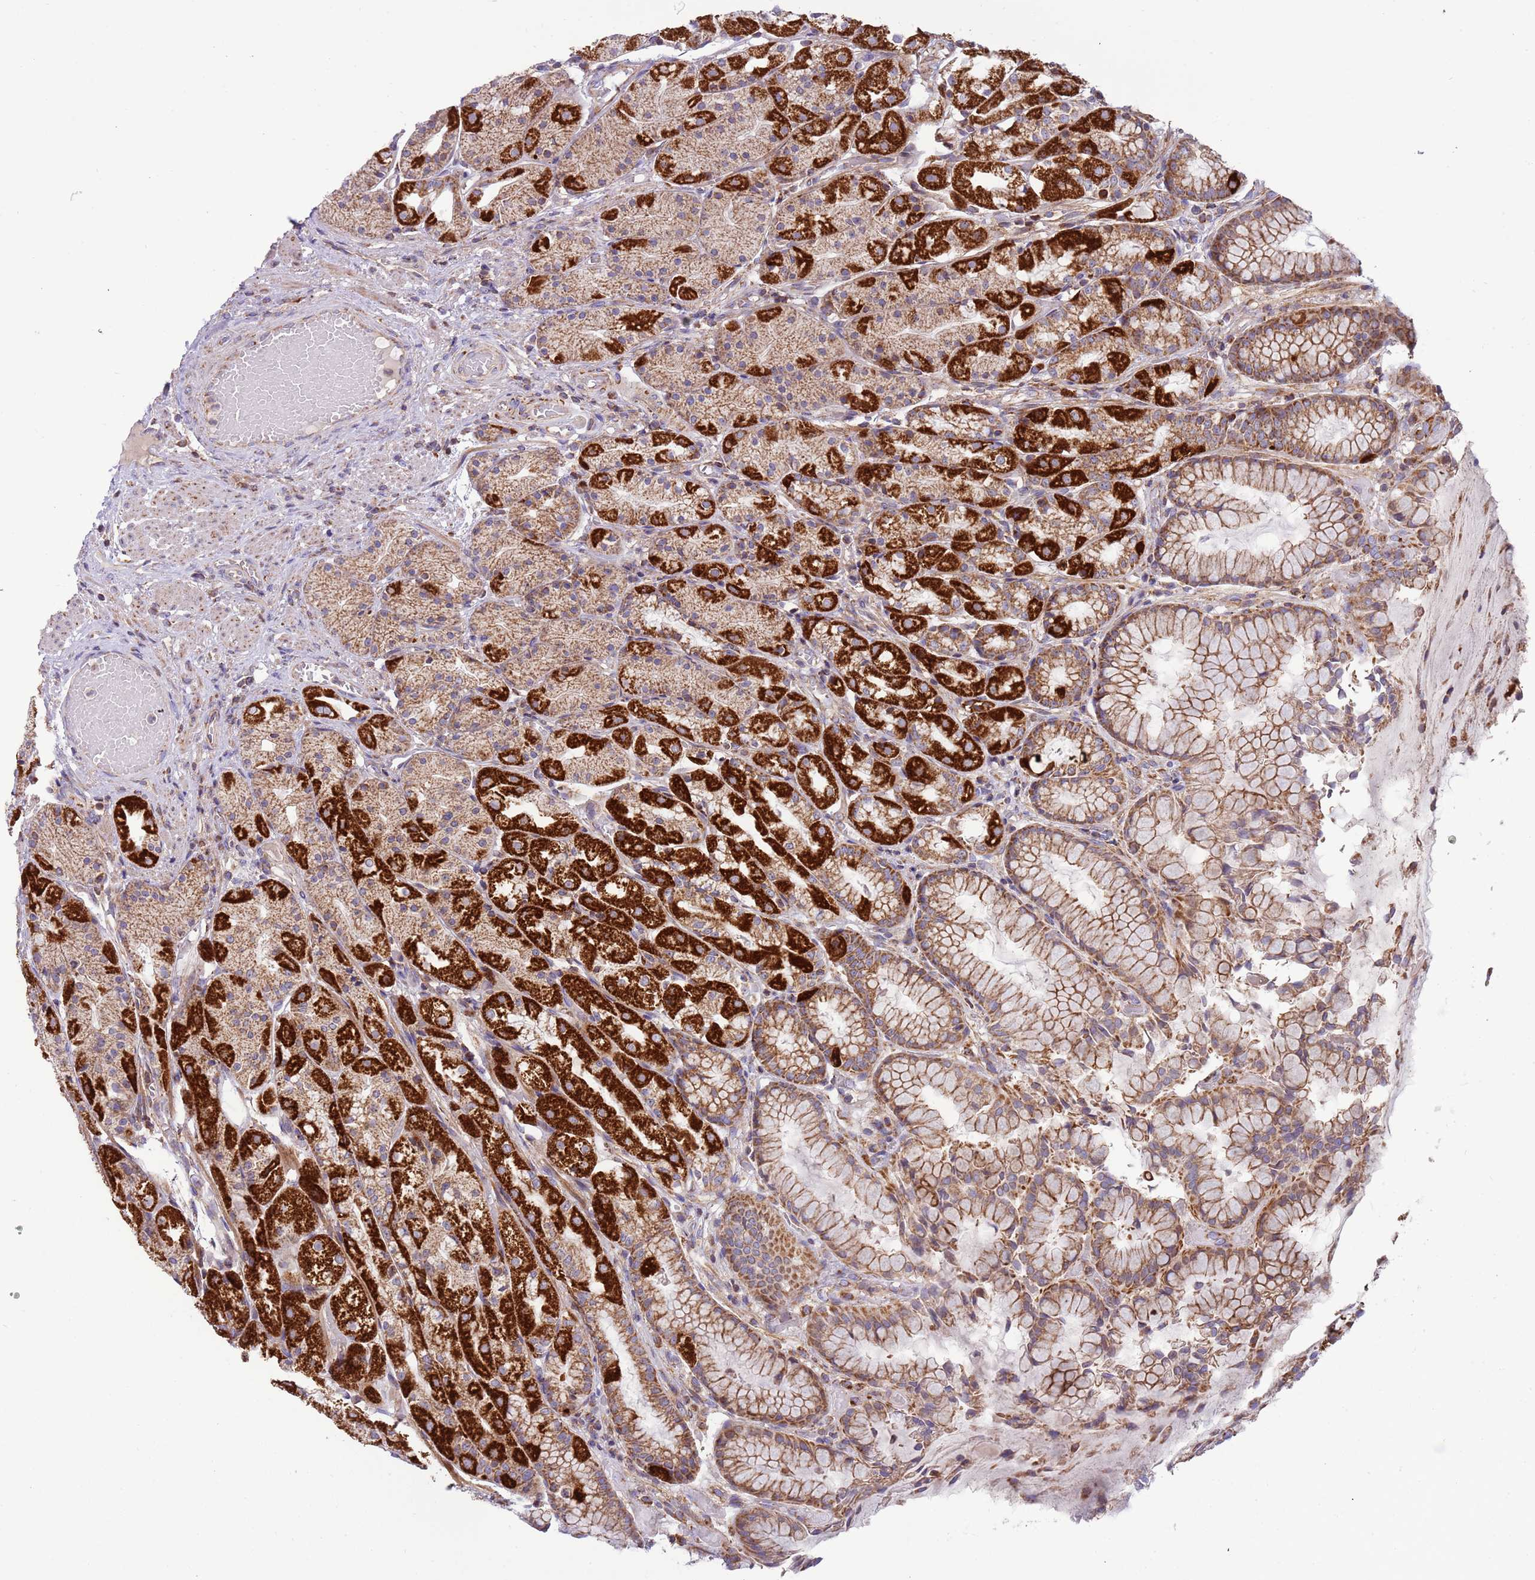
{"staining": {"intensity": "strong", "quantity": "25%-75%", "location": "cytoplasmic/membranous"}, "tissue": "stomach", "cell_type": "Glandular cells", "image_type": "normal", "snomed": [{"axis": "morphology", "description": "Normal tissue, NOS"}, {"axis": "topography", "description": "Stomach, upper"}], "caption": "Brown immunohistochemical staining in benign human stomach demonstrates strong cytoplasmic/membranous expression in approximately 25%-75% of glandular cells. Nuclei are stained in blue.", "gene": "IRS4", "patient": {"sex": "male", "age": 72}}